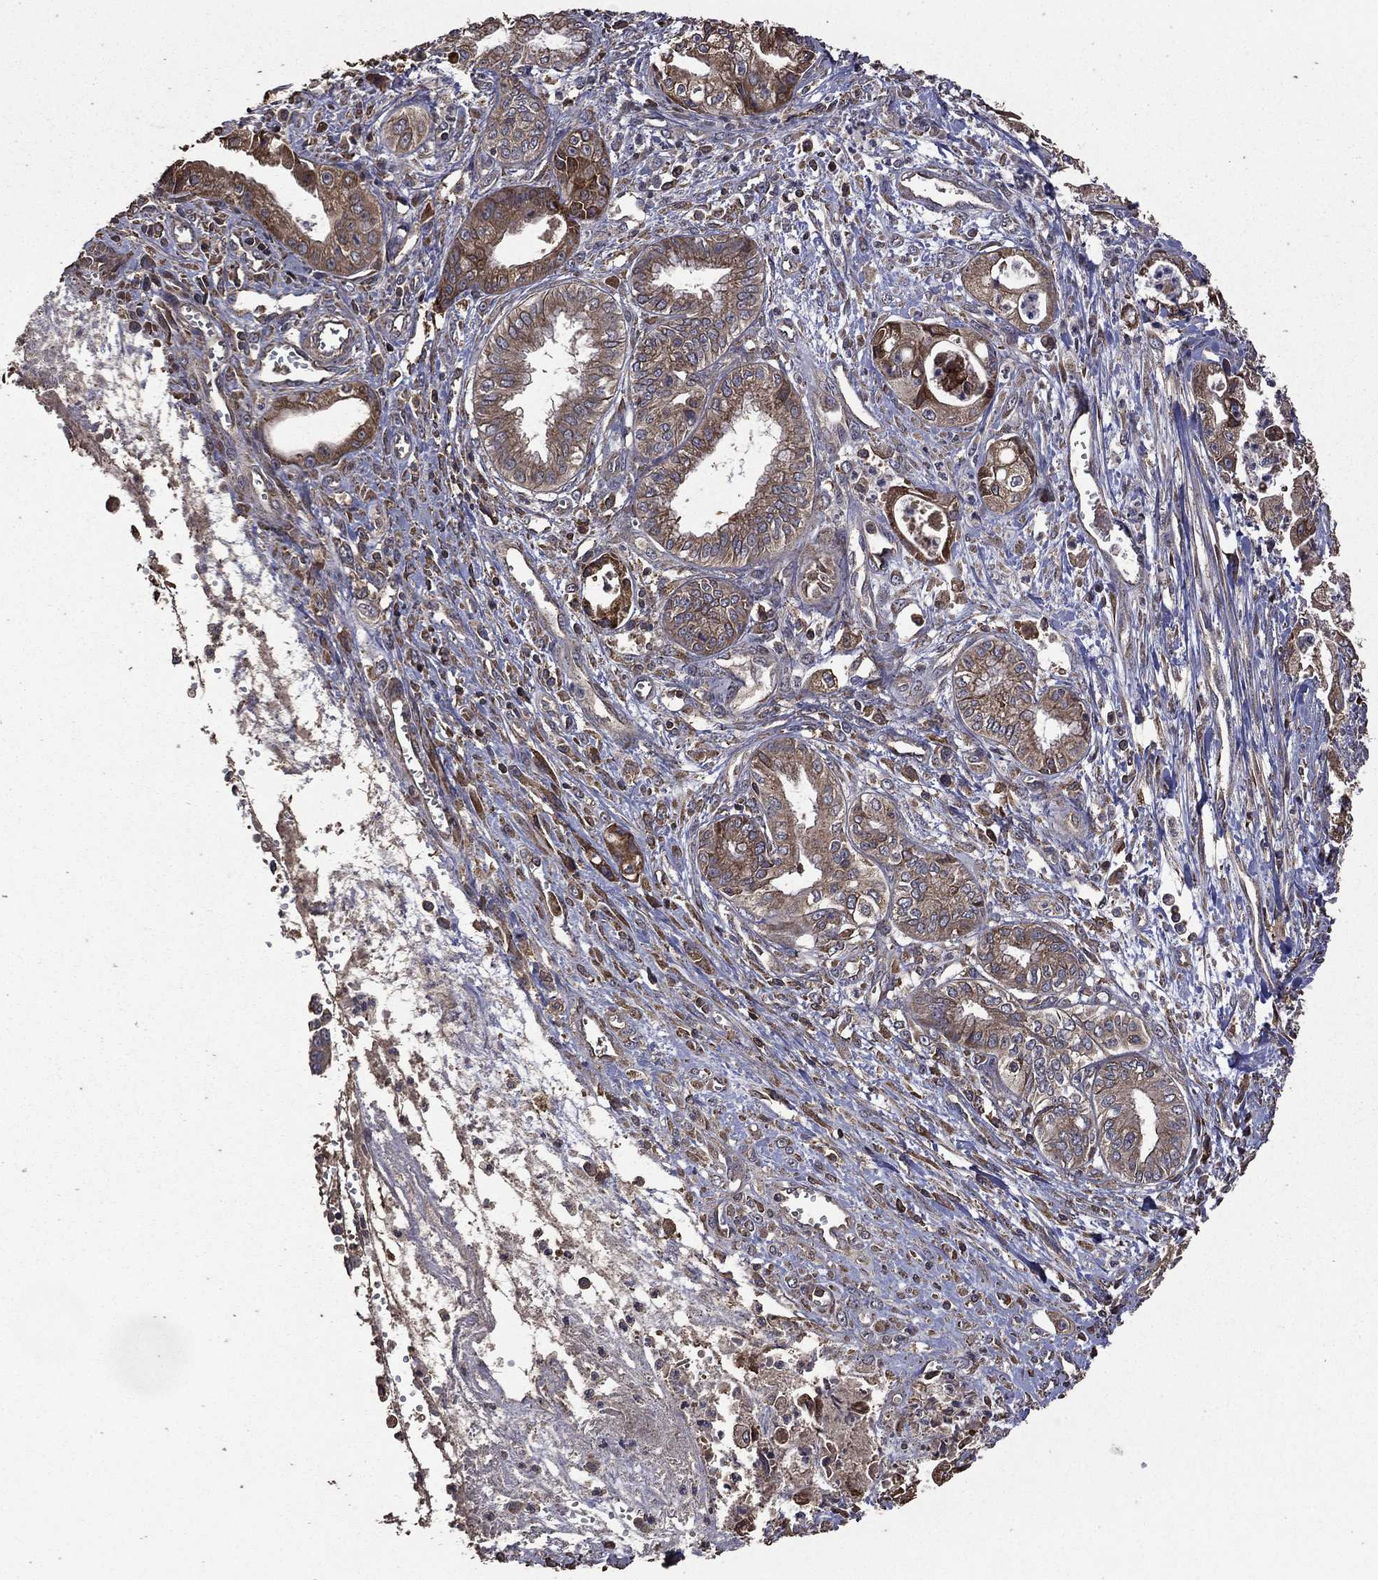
{"staining": {"intensity": "moderate", "quantity": ">75%", "location": "cytoplasmic/membranous"}, "tissue": "pancreatic cancer", "cell_type": "Tumor cells", "image_type": "cancer", "snomed": [{"axis": "morphology", "description": "Adenocarcinoma, NOS"}, {"axis": "topography", "description": "Pancreas"}], "caption": "Protein staining of adenocarcinoma (pancreatic) tissue exhibits moderate cytoplasmic/membranous staining in about >75% of tumor cells.", "gene": "METTL27", "patient": {"sex": "female", "age": 65}}